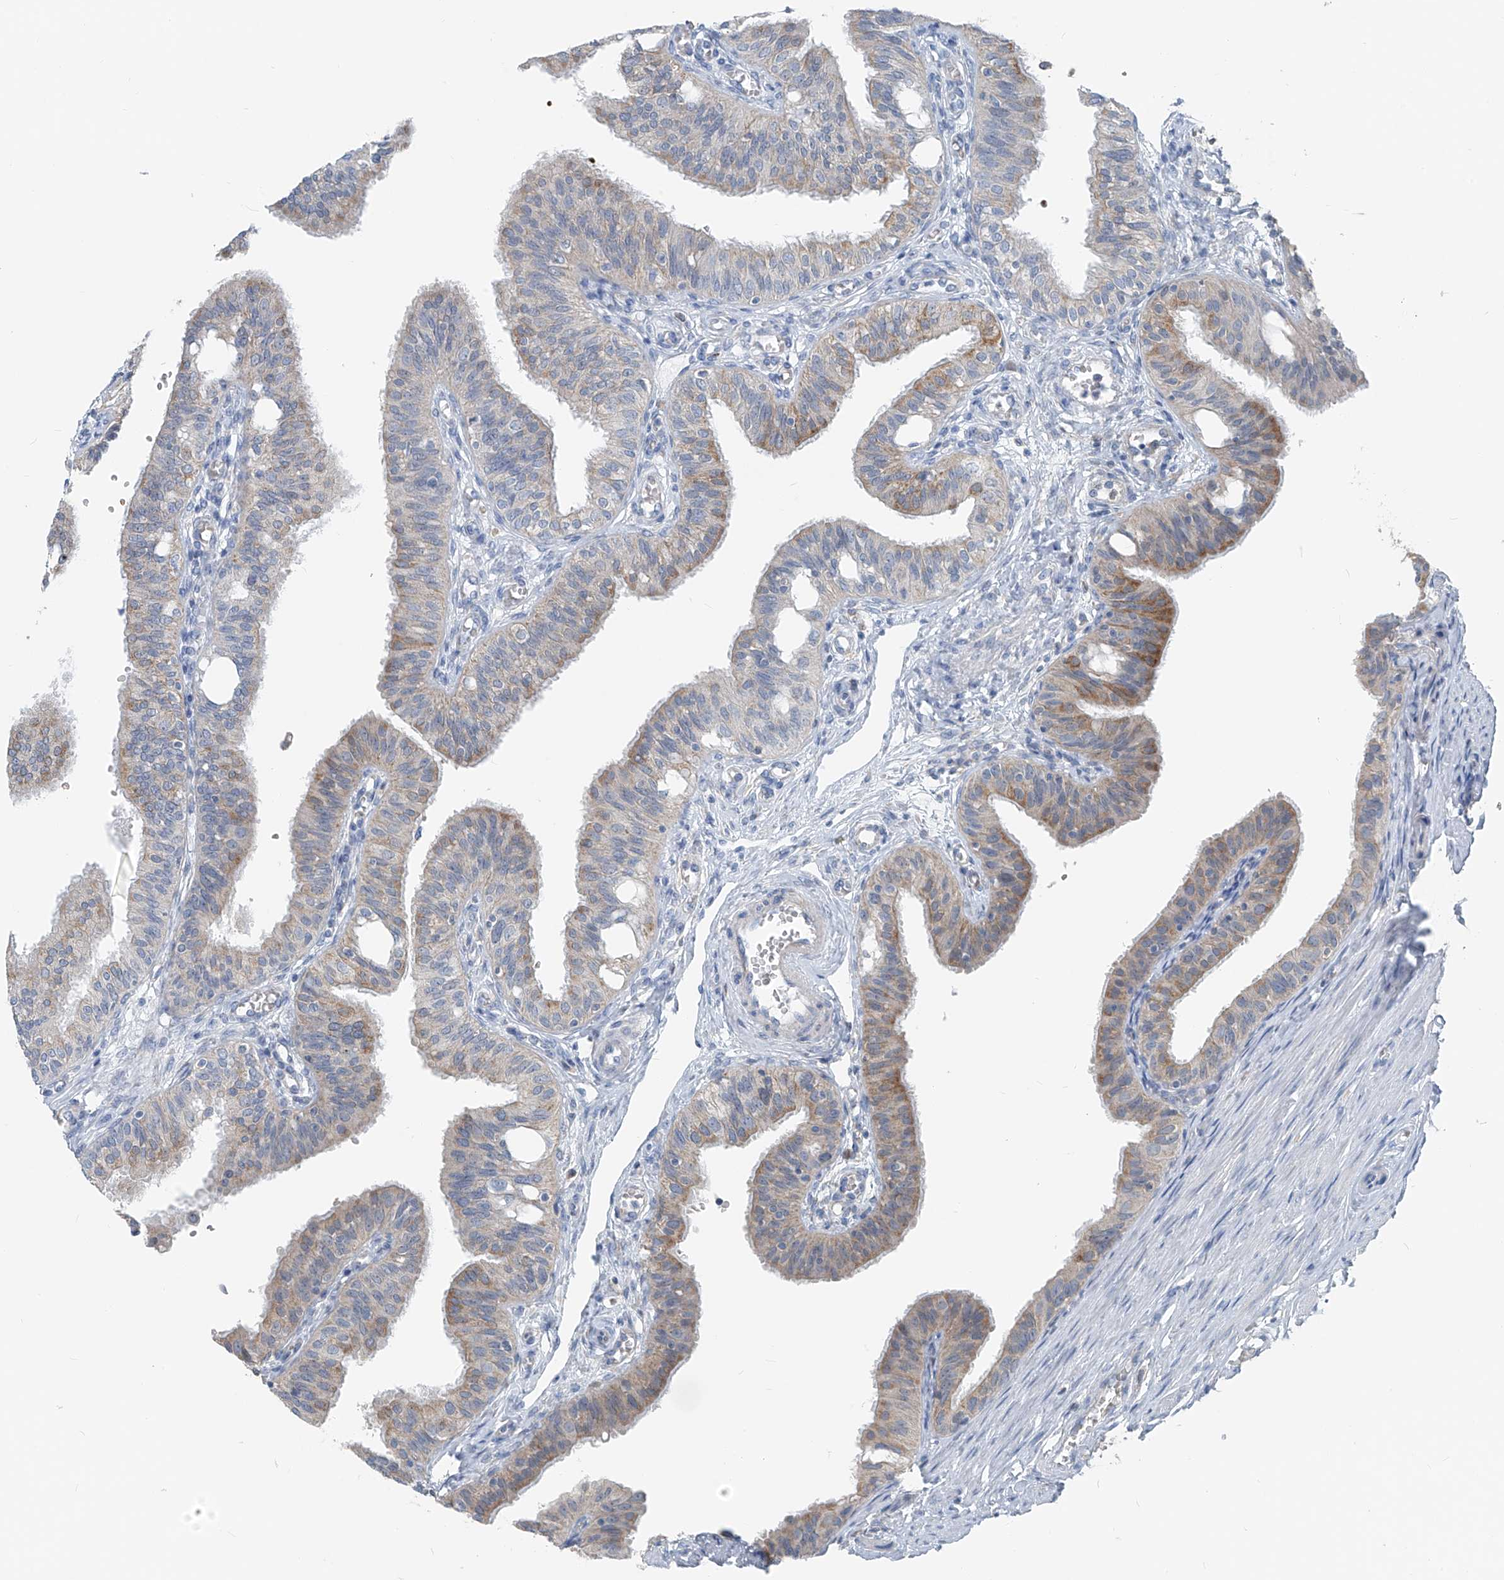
{"staining": {"intensity": "weak", "quantity": "<25%", "location": "cytoplasmic/membranous"}, "tissue": "fallopian tube", "cell_type": "Glandular cells", "image_type": "normal", "snomed": [{"axis": "morphology", "description": "Normal tissue, NOS"}, {"axis": "topography", "description": "Fallopian tube"}, {"axis": "topography", "description": "Ovary"}], "caption": "IHC image of normal fallopian tube: fallopian tube stained with DAB displays no significant protein positivity in glandular cells. (Stains: DAB immunohistochemistry with hematoxylin counter stain, Microscopy: brightfield microscopy at high magnification).", "gene": "FGD2", "patient": {"sex": "female", "age": 42}}